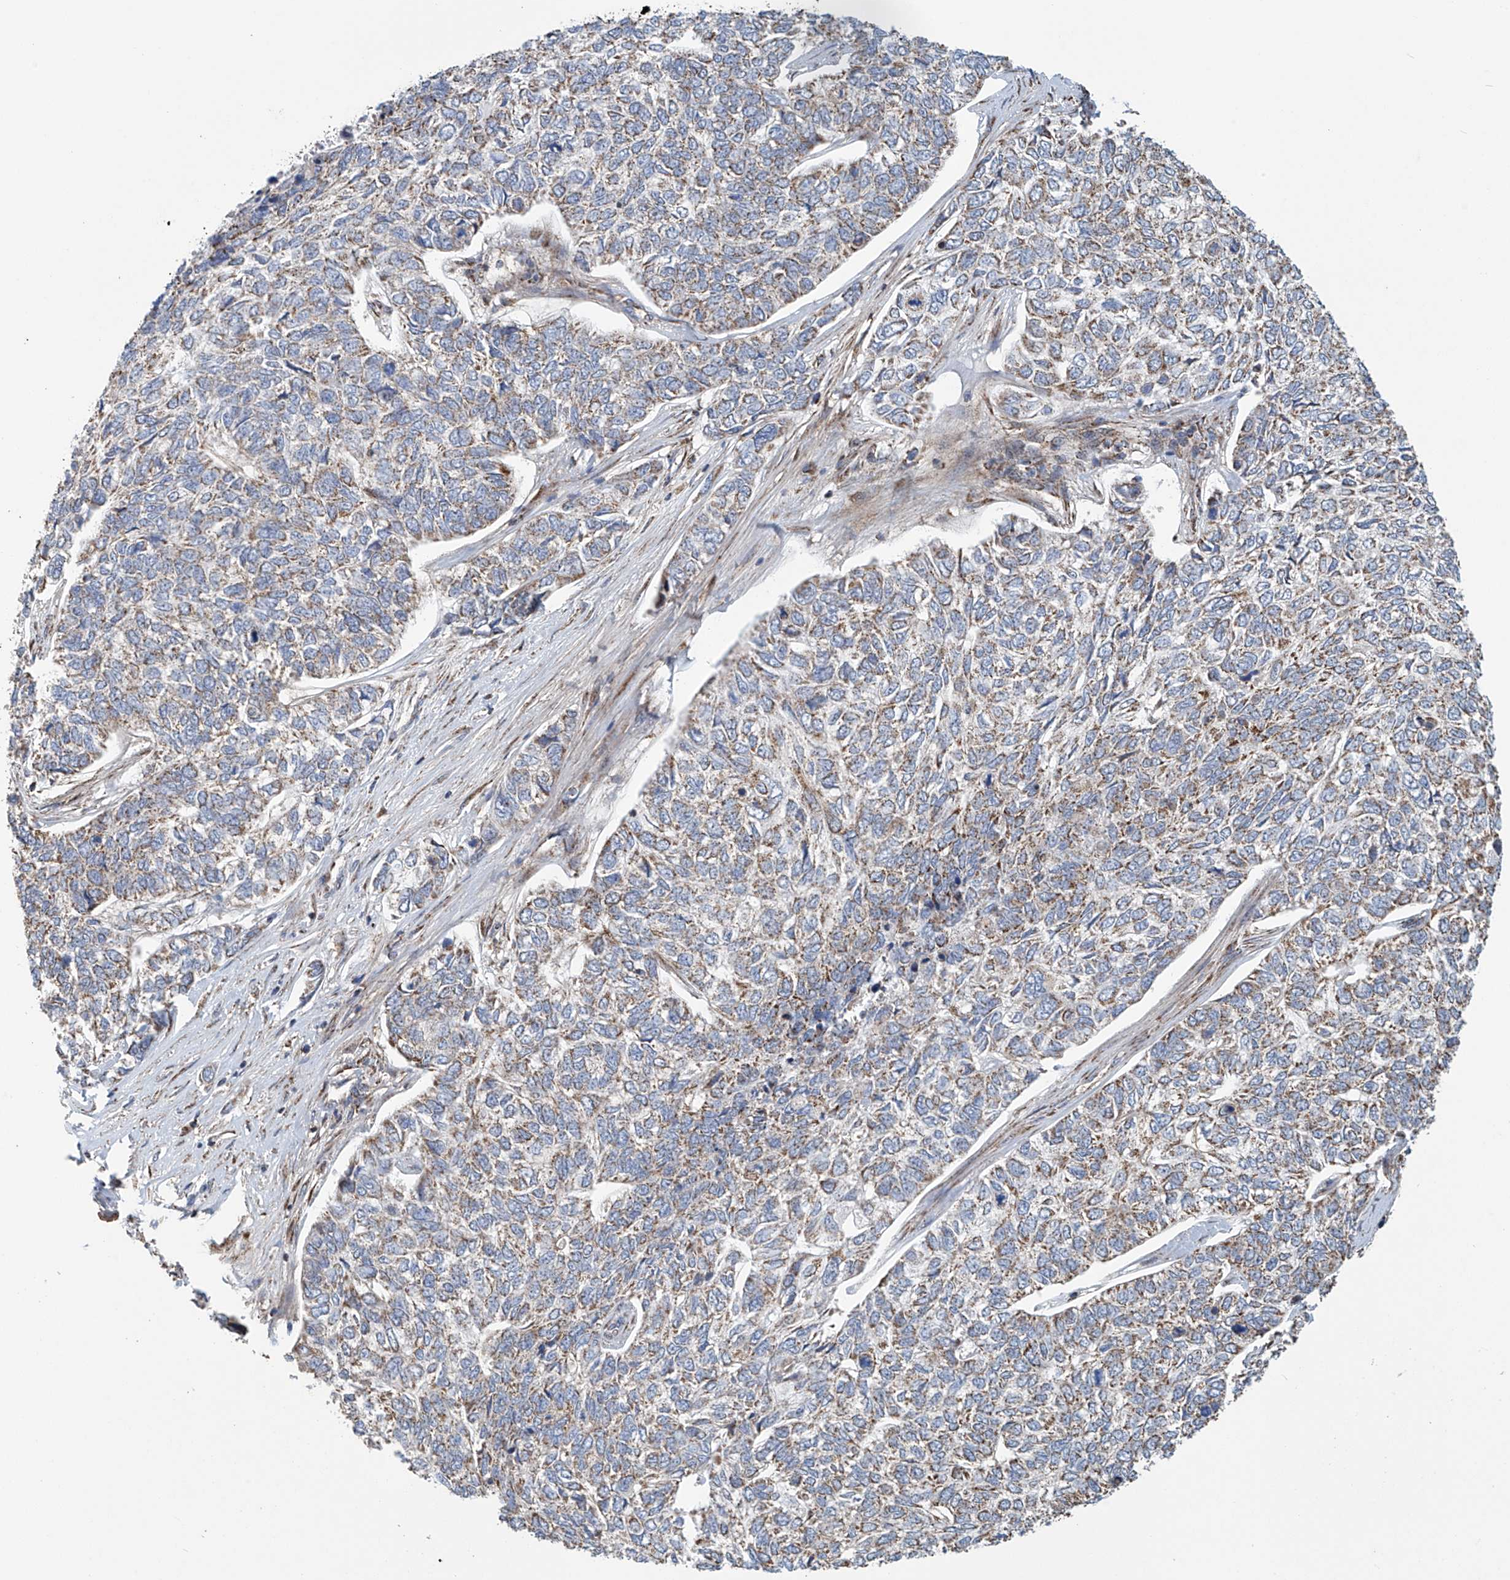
{"staining": {"intensity": "weak", "quantity": "25%-75%", "location": "cytoplasmic/membranous"}, "tissue": "skin cancer", "cell_type": "Tumor cells", "image_type": "cancer", "snomed": [{"axis": "morphology", "description": "Basal cell carcinoma"}, {"axis": "topography", "description": "Skin"}], "caption": "The immunohistochemical stain shows weak cytoplasmic/membranous positivity in tumor cells of basal cell carcinoma (skin) tissue.", "gene": "COMMD1", "patient": {"sex": "female", "age": 65}}